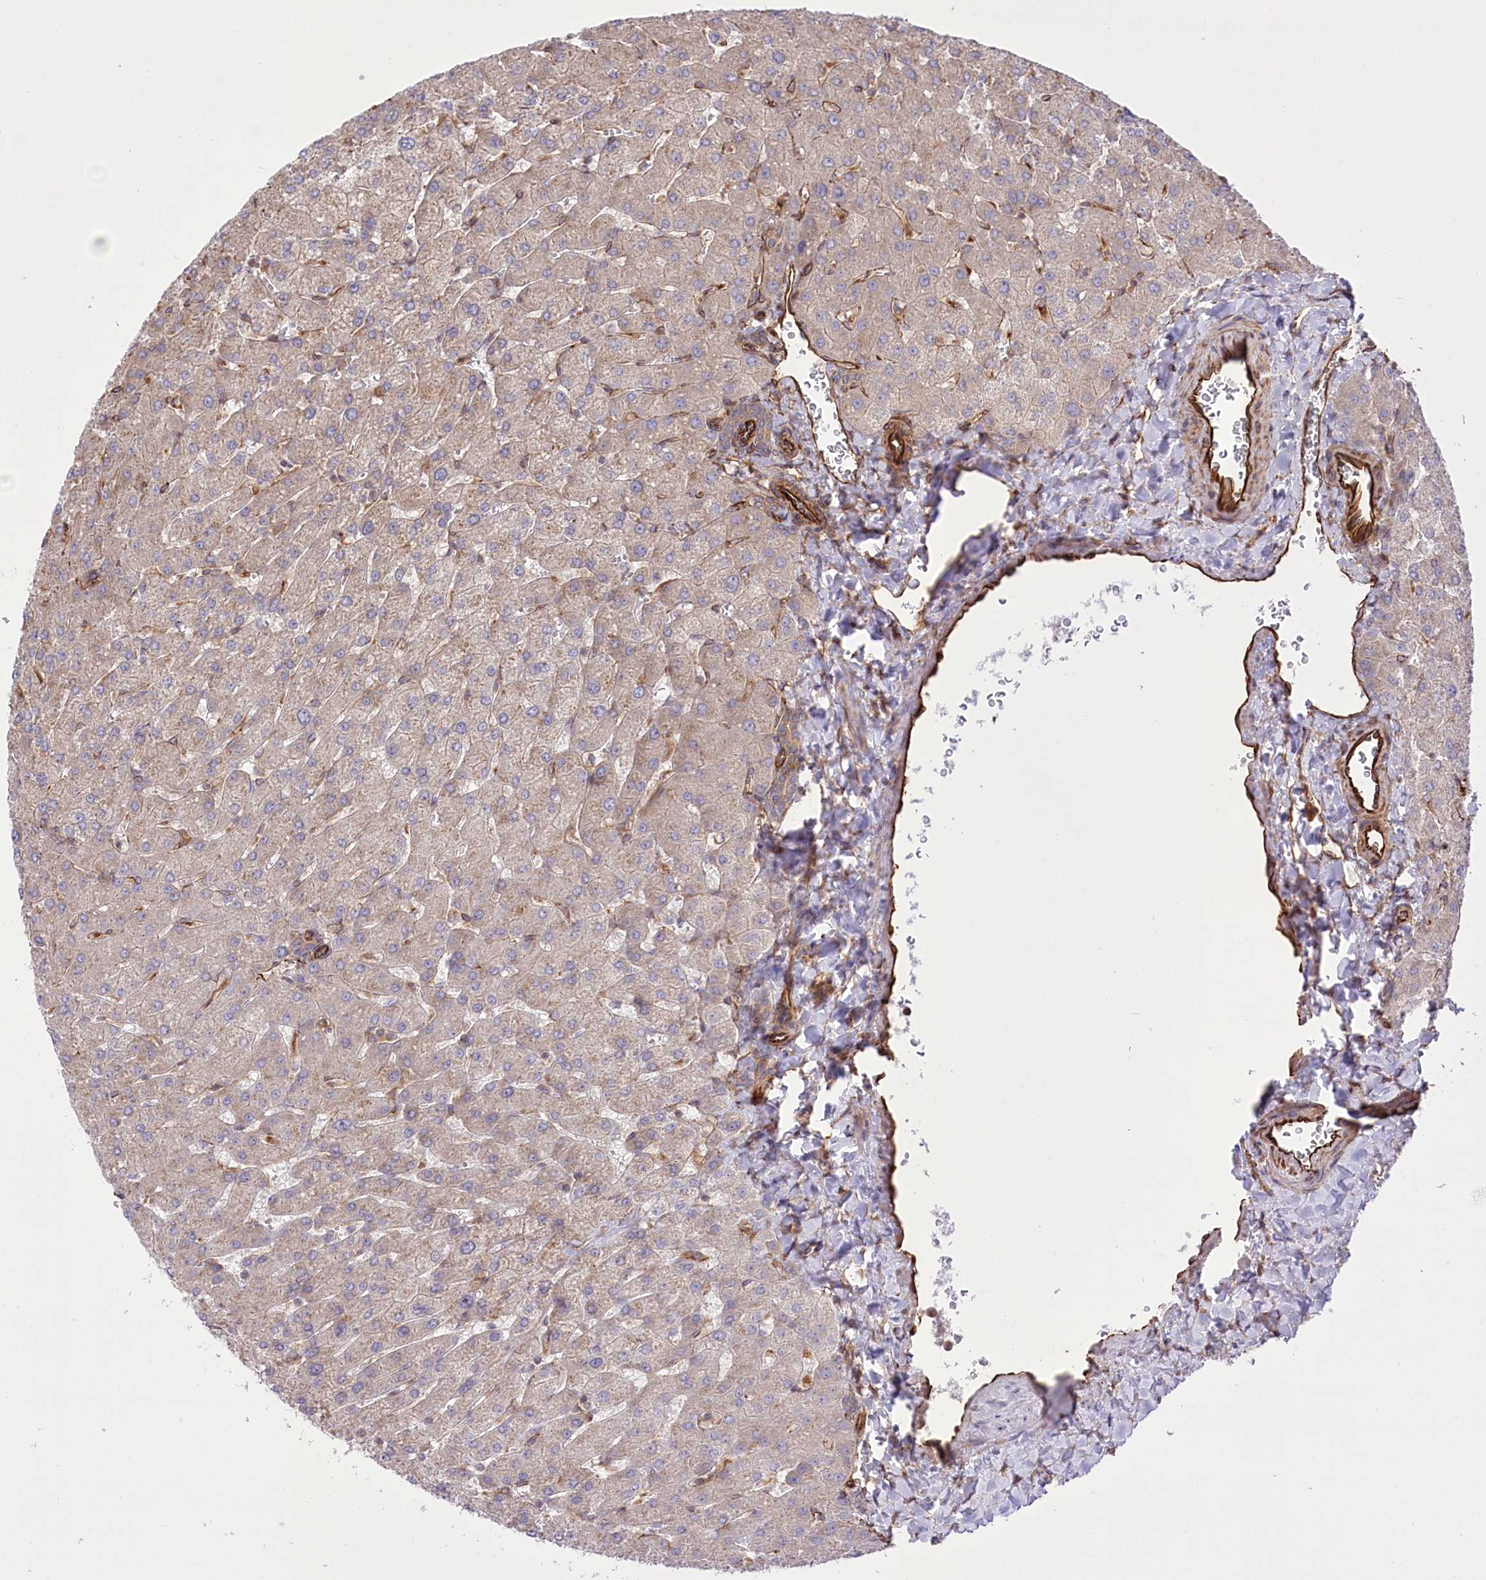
{"staining": {"intensity": "weak", "quantity": "25%-75%", "location": "cytoplasmic/membranous"}, "tissue": "liver", "cell_type": "Cholangiocytes", "image_type": "normal", "snomed": [{"axis": "morphology", "description": "Normal tissue, NOS"}, {"axis": "topography", "description": "Liver"}], "caption": "Human liver stained for a protein (brown) exhibits weak cytoplasmic/membranous positive staining in approximately 25%-75% of cholangiocytes.", "gene": "TTC1", "patient": {"sex": "male", "age": 55}}